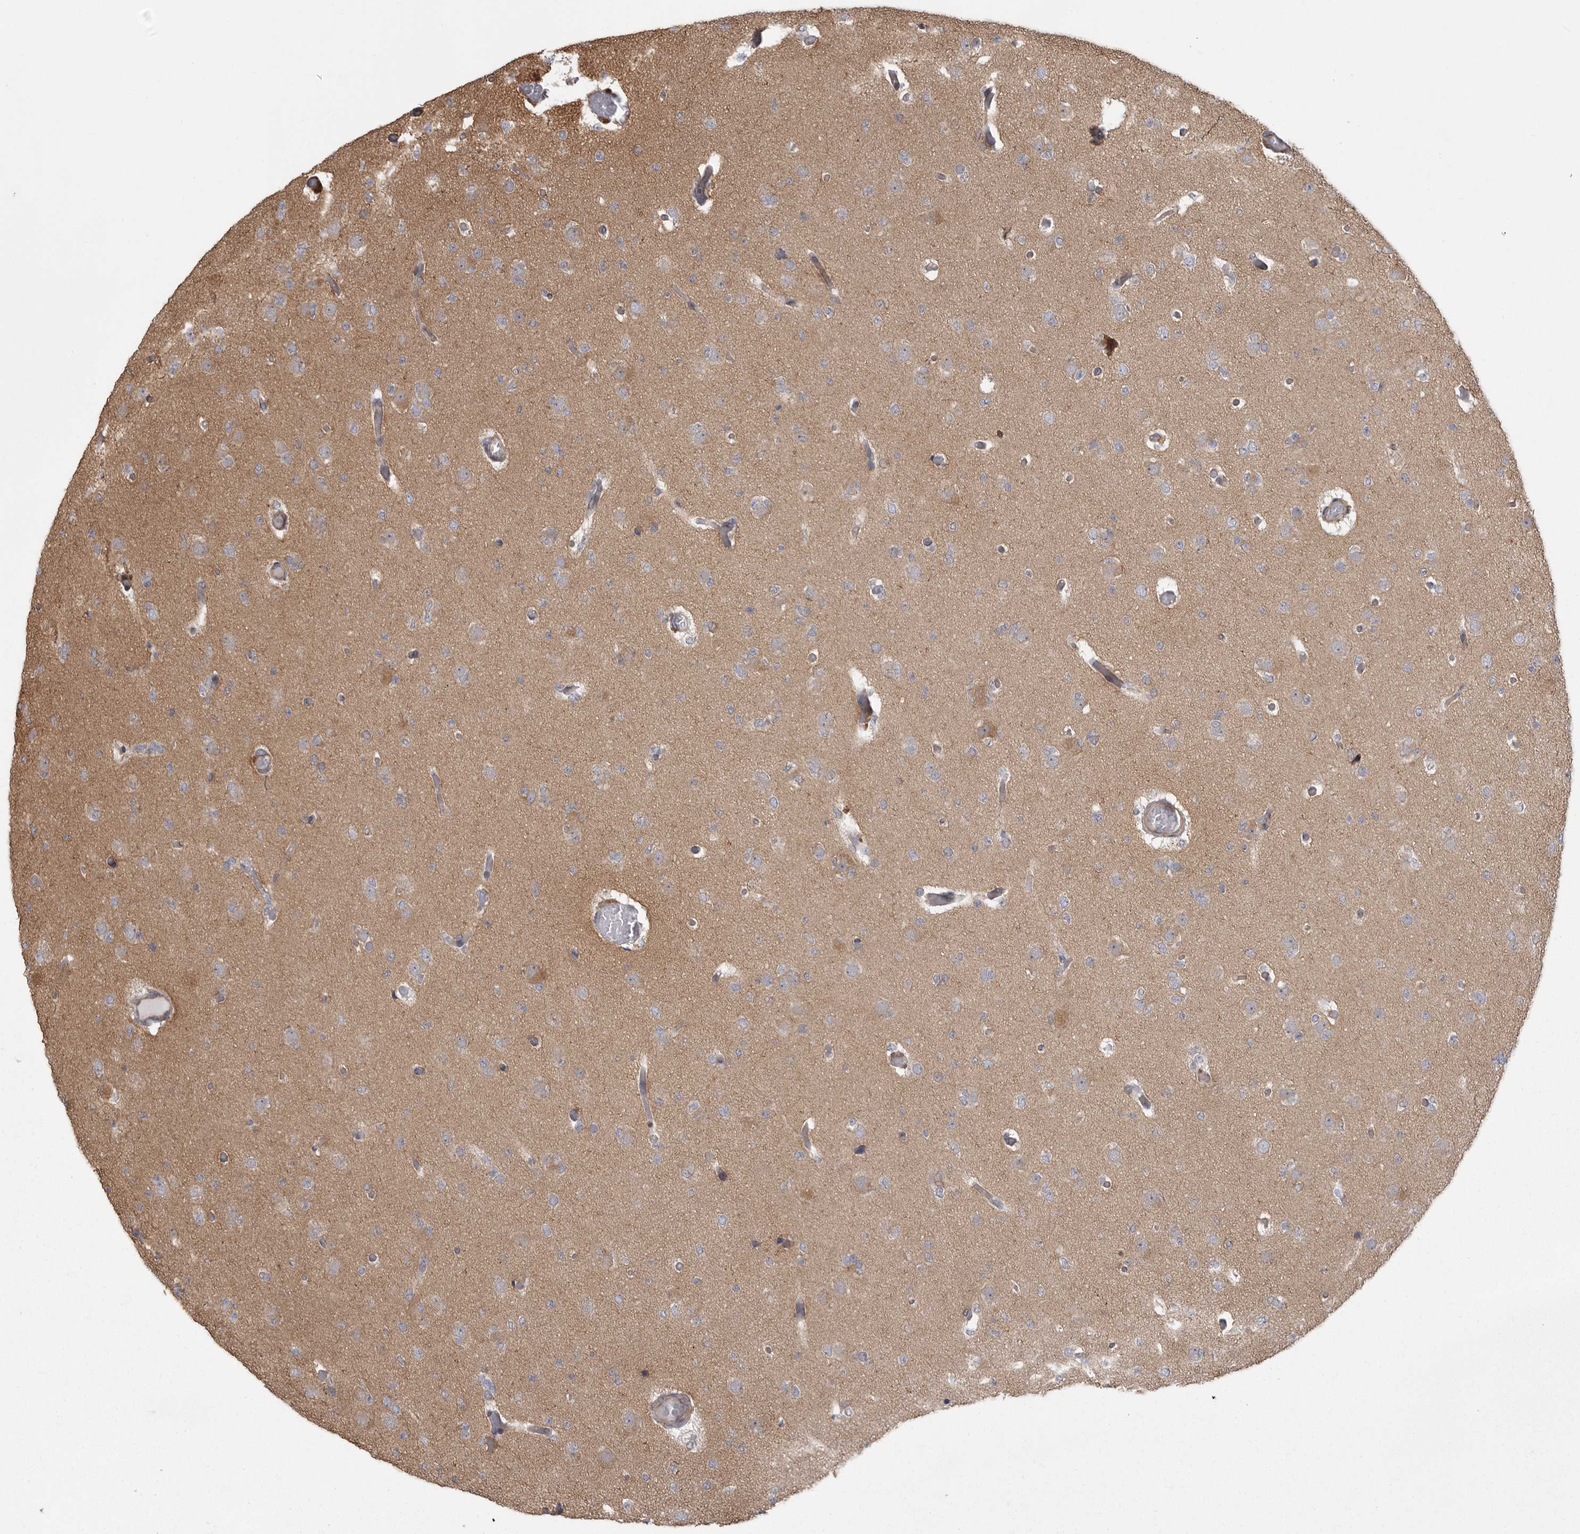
{"staining": {"intensity": "weak", "quantity": "<25%", "location": "cytoplasmic/membranous"}, "tissue": "glioma", "cell_type": "Tumor cells", "image_type": "cancer", "snomed": [{"axis": "morphology", "description": "Glioma, malignant, Low grade"}, {"axis": "topography", "description": "Brain"}], "caption": "Protein analysis of glioma shows no significant expression in tumor cells.", "gene": "ZNRF1", "patient": {"sex": "female", "age": 22}}